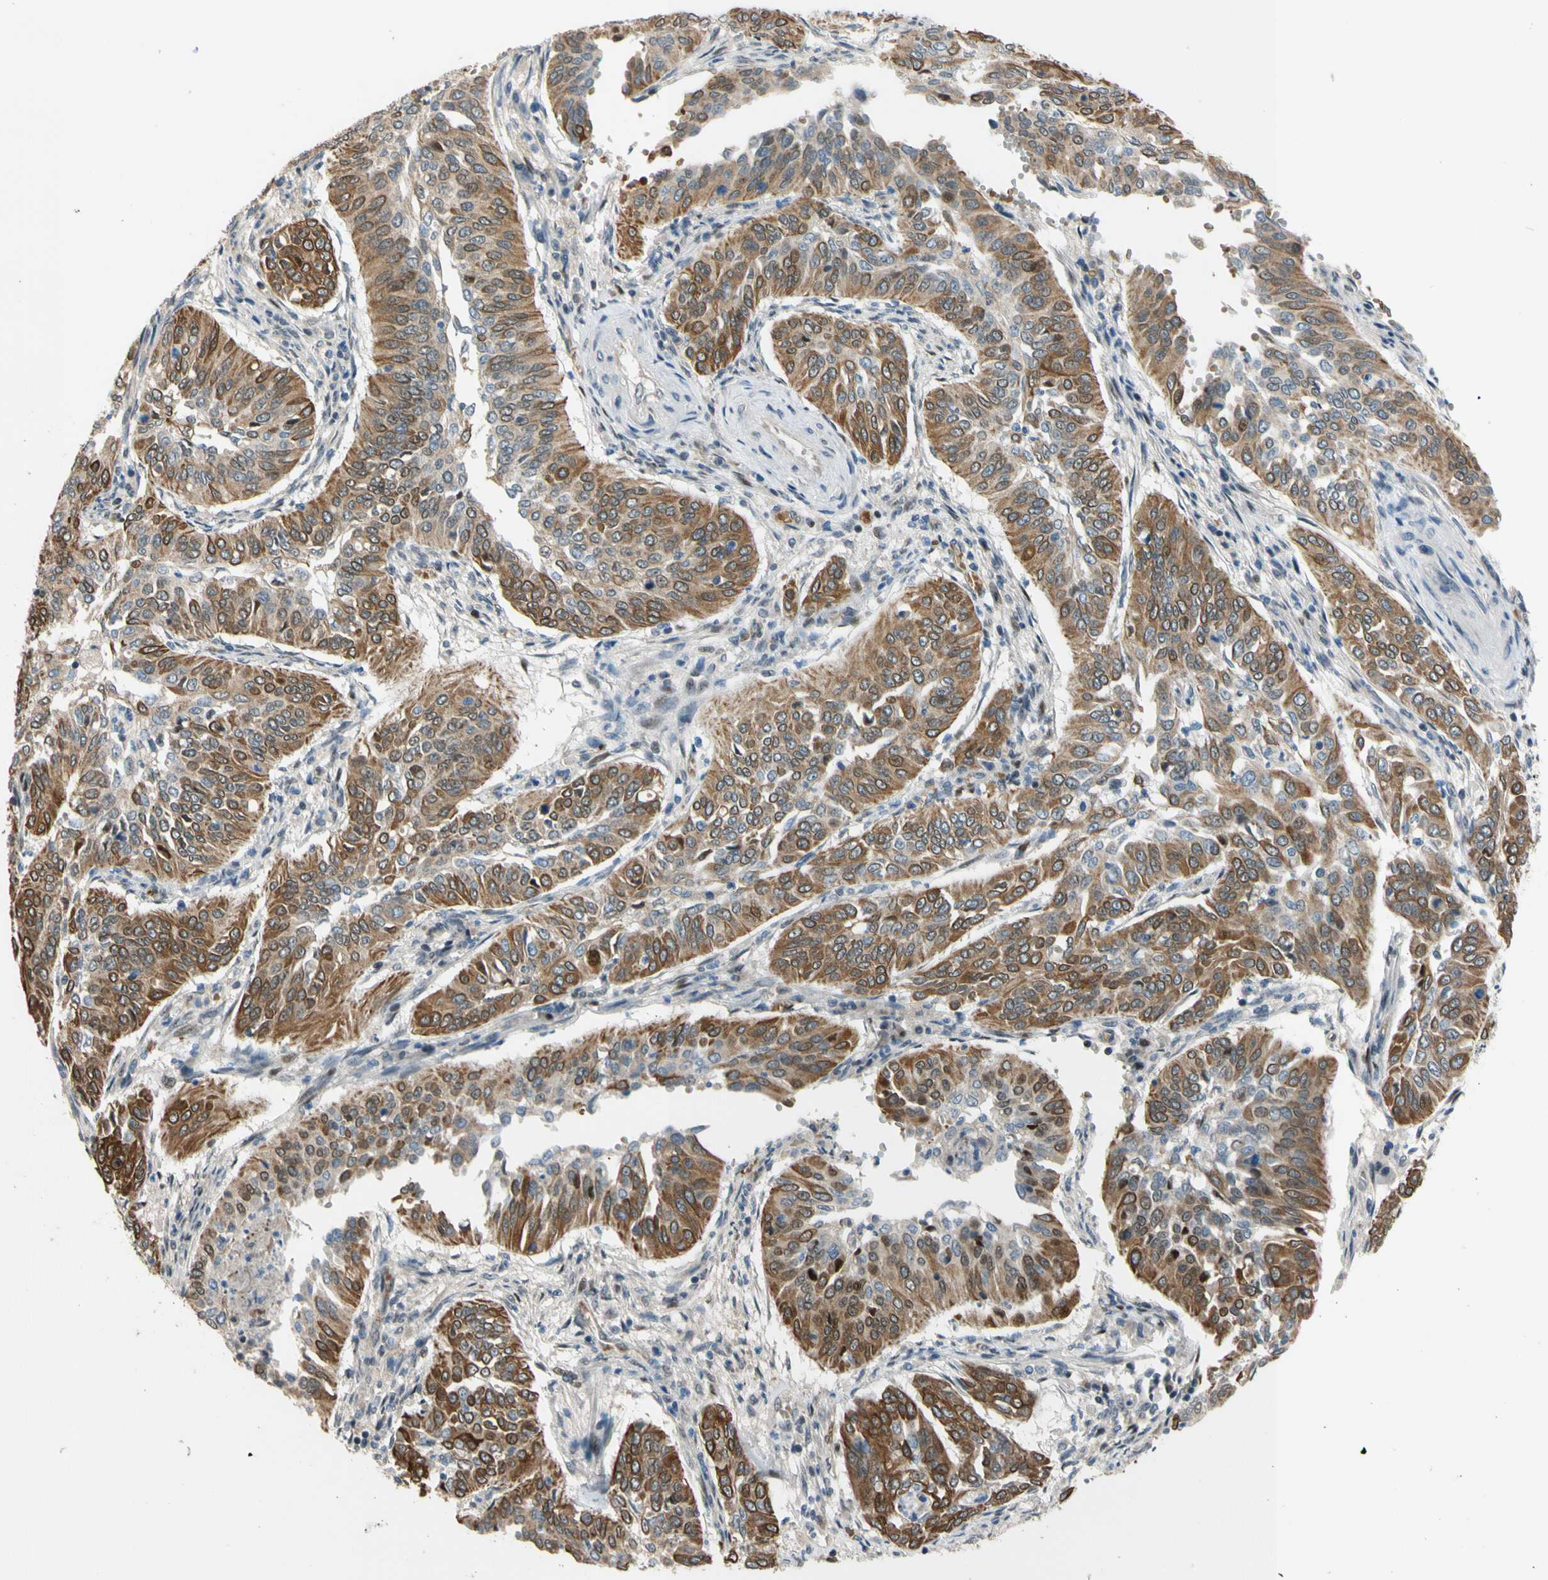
{"staining": {"intensity": "moderate", "quantity": ">75%", "location": "cytoplasmic/membranous,nuclear"}, "tissue": "cervical cancer", "cell_type": "Tumor cells", "image_type": "cancer", "snomed": [{"axis": "morphology", "description": "Normal tissue, NOS"}, {"axis": "morphology", "description": "Squamous cell carcinoma, NOS"}, {"axis": "topography", "description": "Cervix"}], "caption": "Human cervical cancer (squamous cell carcinoma) stained with a brown dye shows moderate cytoplasmic/membranous and nuclear positive positivity in approximately >75% of tumor cells.", "gene": "ZNF184", "patient": {"sex": "female", "age": 39}}